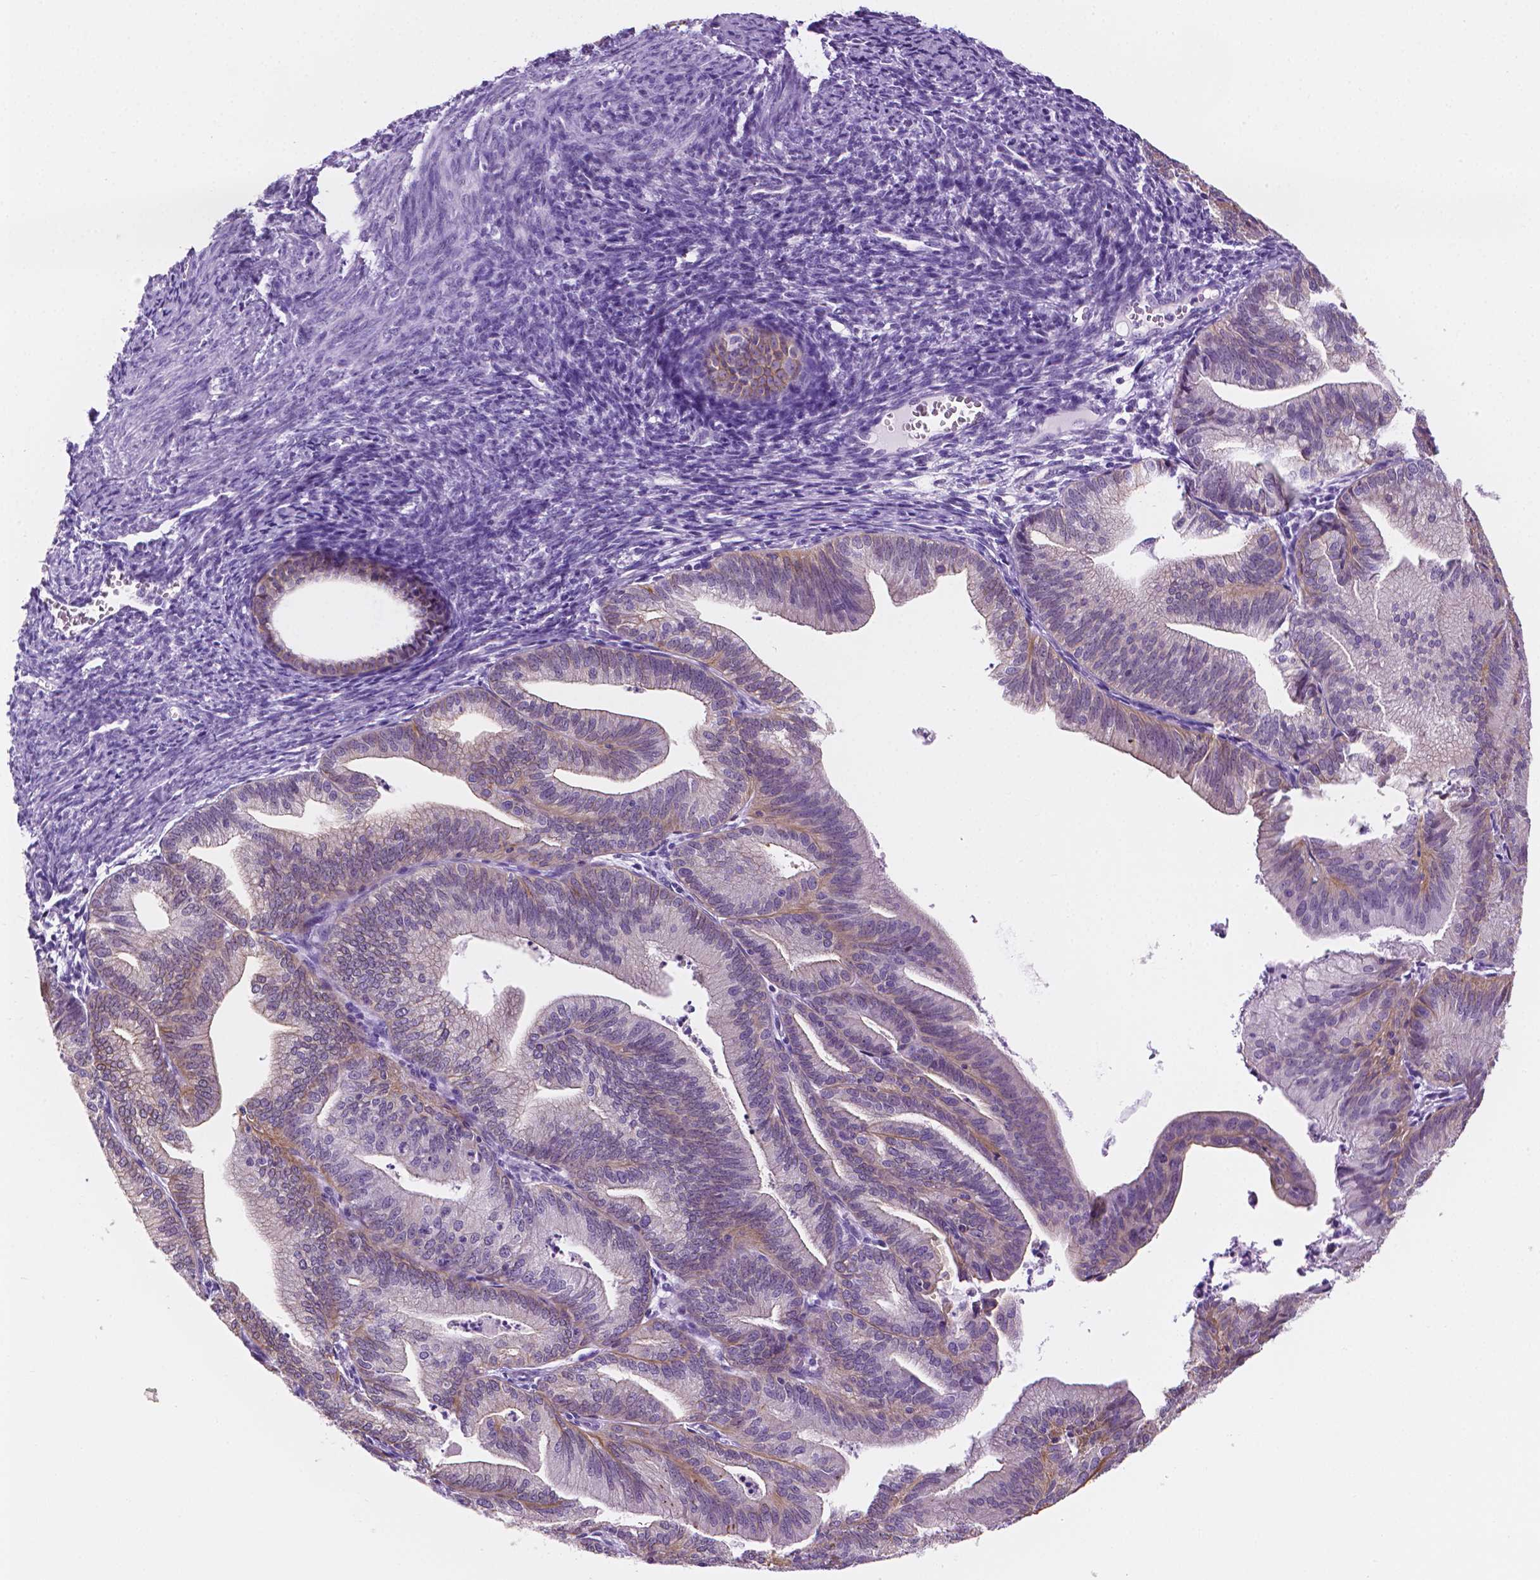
{"staining": {"intensity": "weak", "quantity": "25%-75%", "location": "cytoplasmic/membranous"}, "tissue": "endometrial cancer", "cell_type": "Tumor cells", "image_type": "cancer", "snomed": [{"axis": "morphology", "description": "Adenocarcinoma, NOS"}, {"axis": "topography", "description": "Endometrium"}], "caption": "Protein staining reveals weak cytoplasmic/membranous staining in approximately 25%-75% of tumor cells in endometrial cancer.", "gene": "PPL", "patient": {"sex": "female", "age": 70}}